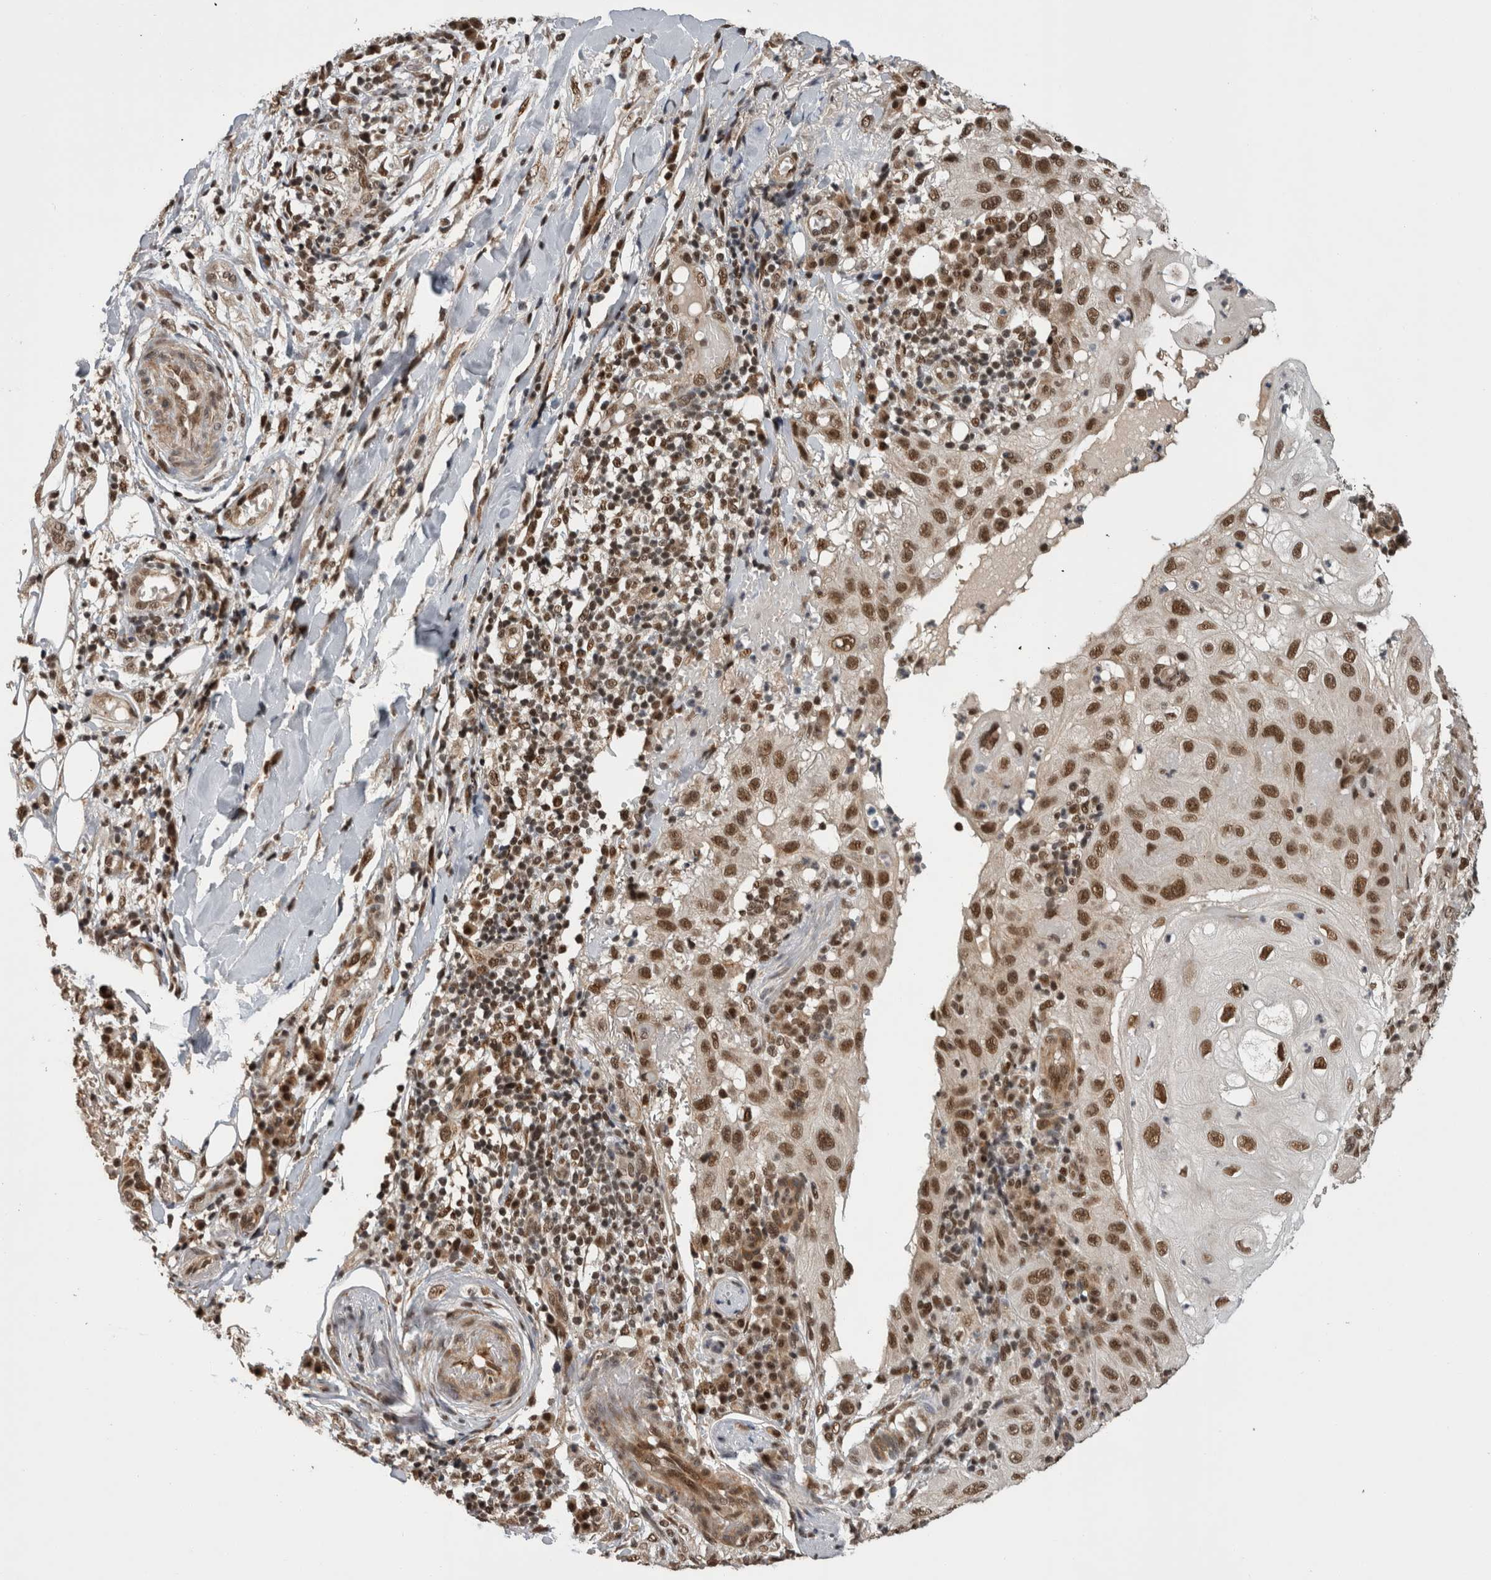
{"staining": {"intensity": "moderate", "quantity": ">75%", "location": "nuclear"}, "tissue": "skin cancer", "cell_type": "Tumor cells", "image_type": "cancer", "snomed": [{"axis": "morphology", "description": "Normal tissue, NOS"}, {"axis": "morphology", "description": "Squamous cell carcinoma, NOS"}, {"axis": "topography", "description": "Skin"}], "caption": "About >75% of tumor cells in human skin cancer (squamous cell carcinoma) show moderate nuclear protein expression as visualized by brown immunohistochemical staining.", "gene": "CPSF2", "patient": {"sex": "female", "age": 96}}